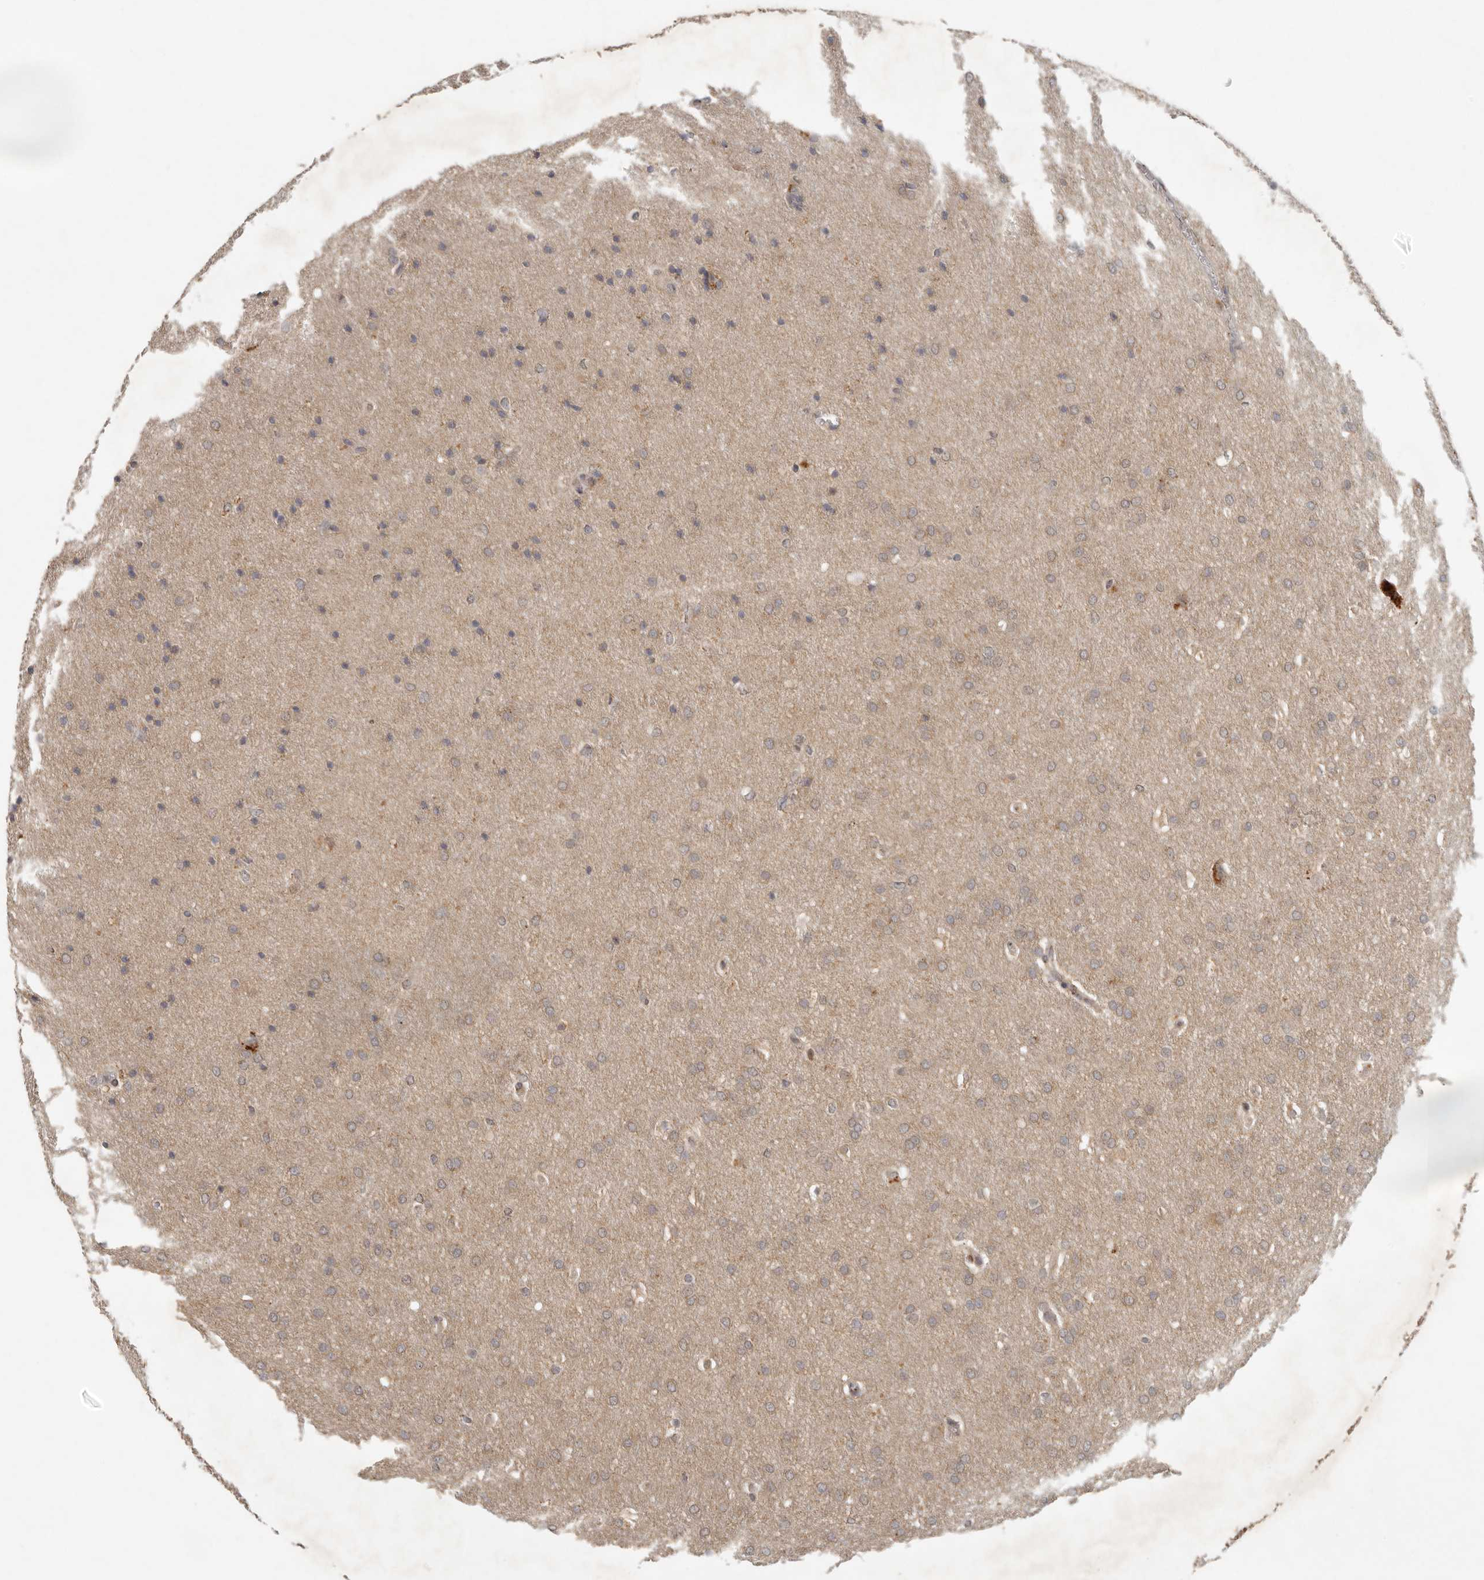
{"staining": {"intensity": "weak", "quantity": ">75%", "location": "cytoplasmic/membranous"}, "tissue": "glioma", "cell_type": "Tumor cells", "image_type": "cancer", "snomed": [{"axis": "morphology", "description": "Glioma, malignant, Low grade"}, {"axis": "topography", "description": "Brain"}], "caption": "Weak cytoplasmic/membranous expression for a protein is appreciated in about >75% of tumor cells of malignant glioma (low-grade) using IHC.", "gene": "LRRC75A", "patient": {"sex": "female", "age": 37}}